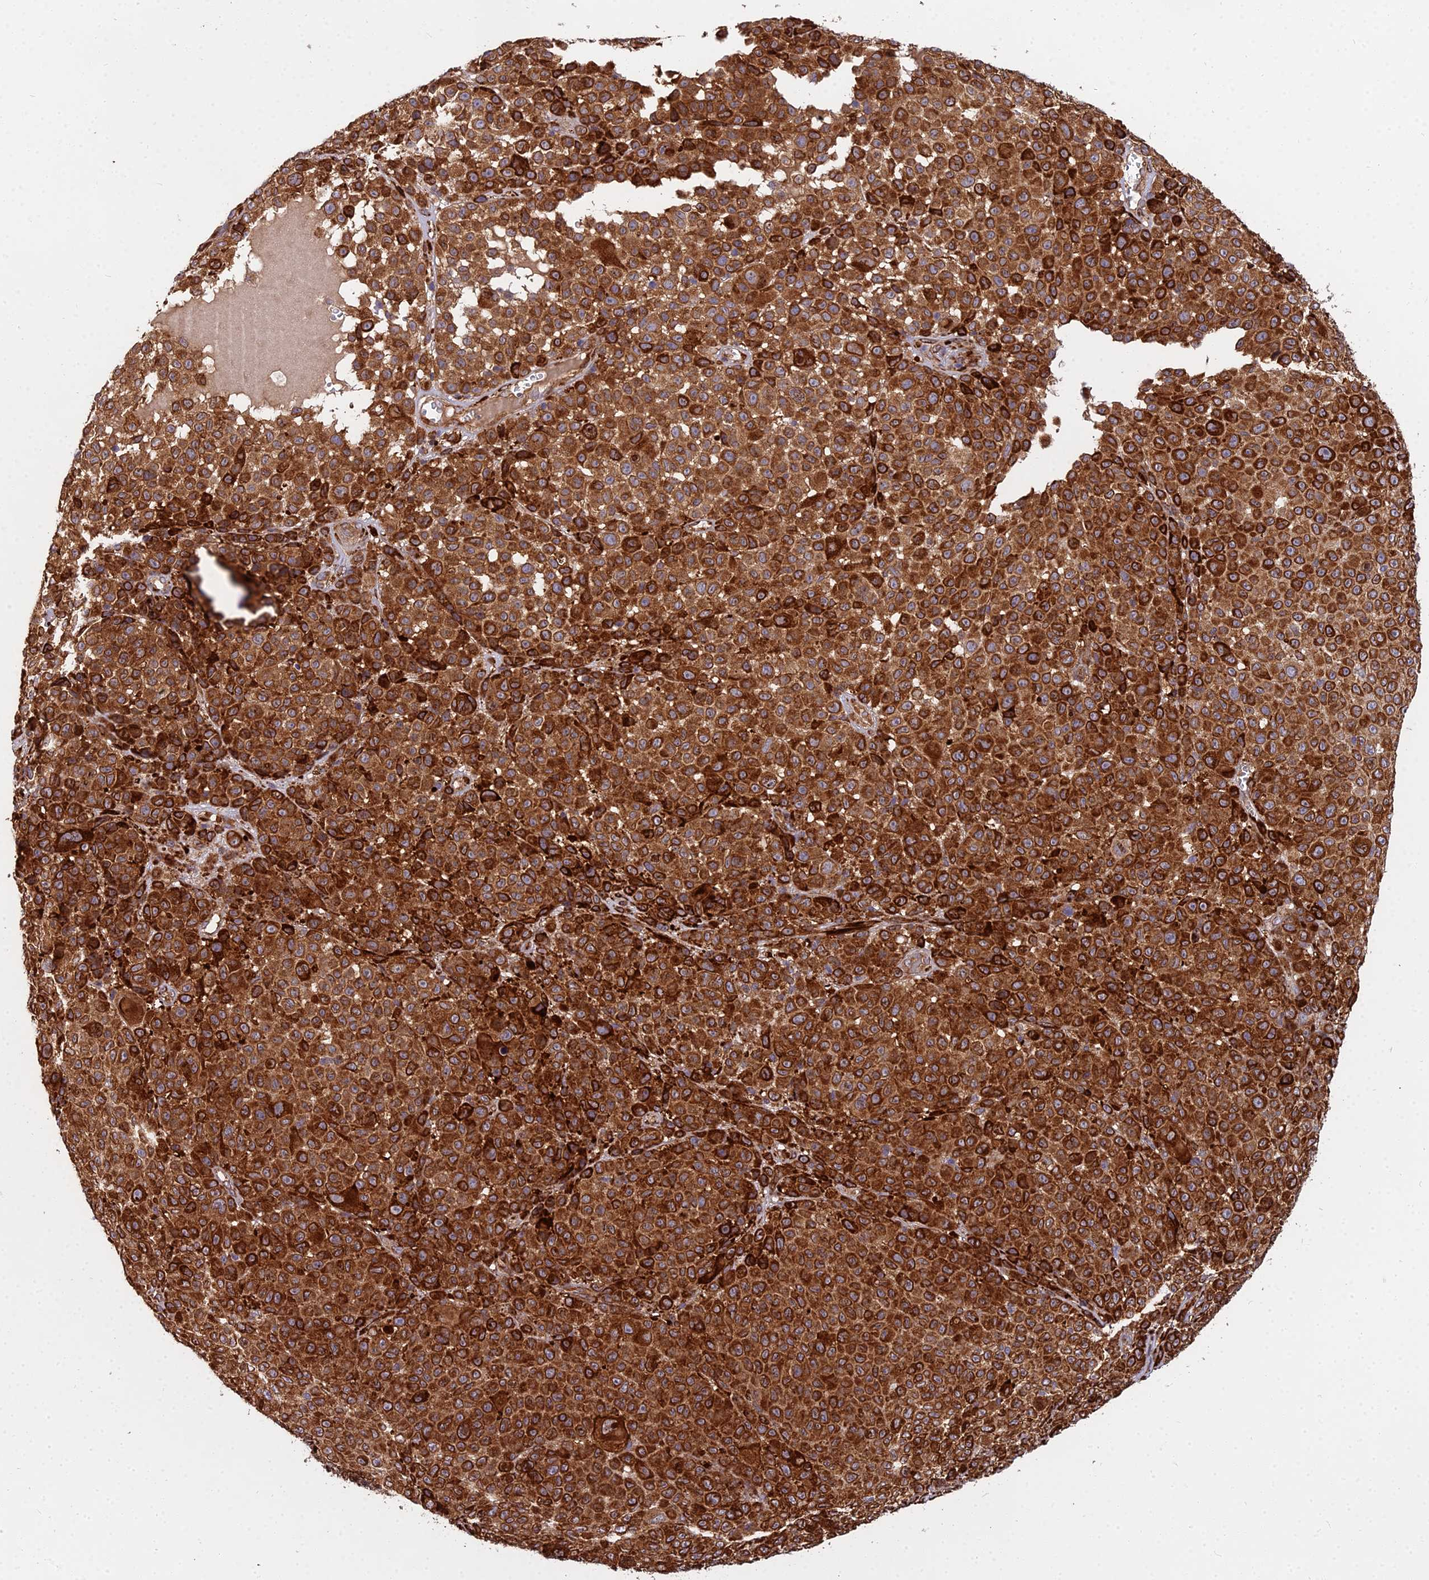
{"staining": {"intensity": "strong", "quantity": ">75%", "location": "cytoplasmic/membranous"}, "tissue": "melanoma", "cell_type": "Tumor cells", "image_type": "cancer", "snomed": [{"axis": "morphology", "description": "Malignant melanoma, NOS"}, {"axis": "topography", "description": "Skin"}], "caption": "The micrograph displays a brown stain indicating the presence of a protein in the cytoplasmic/membranous of tumor cells in melanoma.", "gene": "NDUFAF7", "patient": {"sex": "female", "age": 94}}